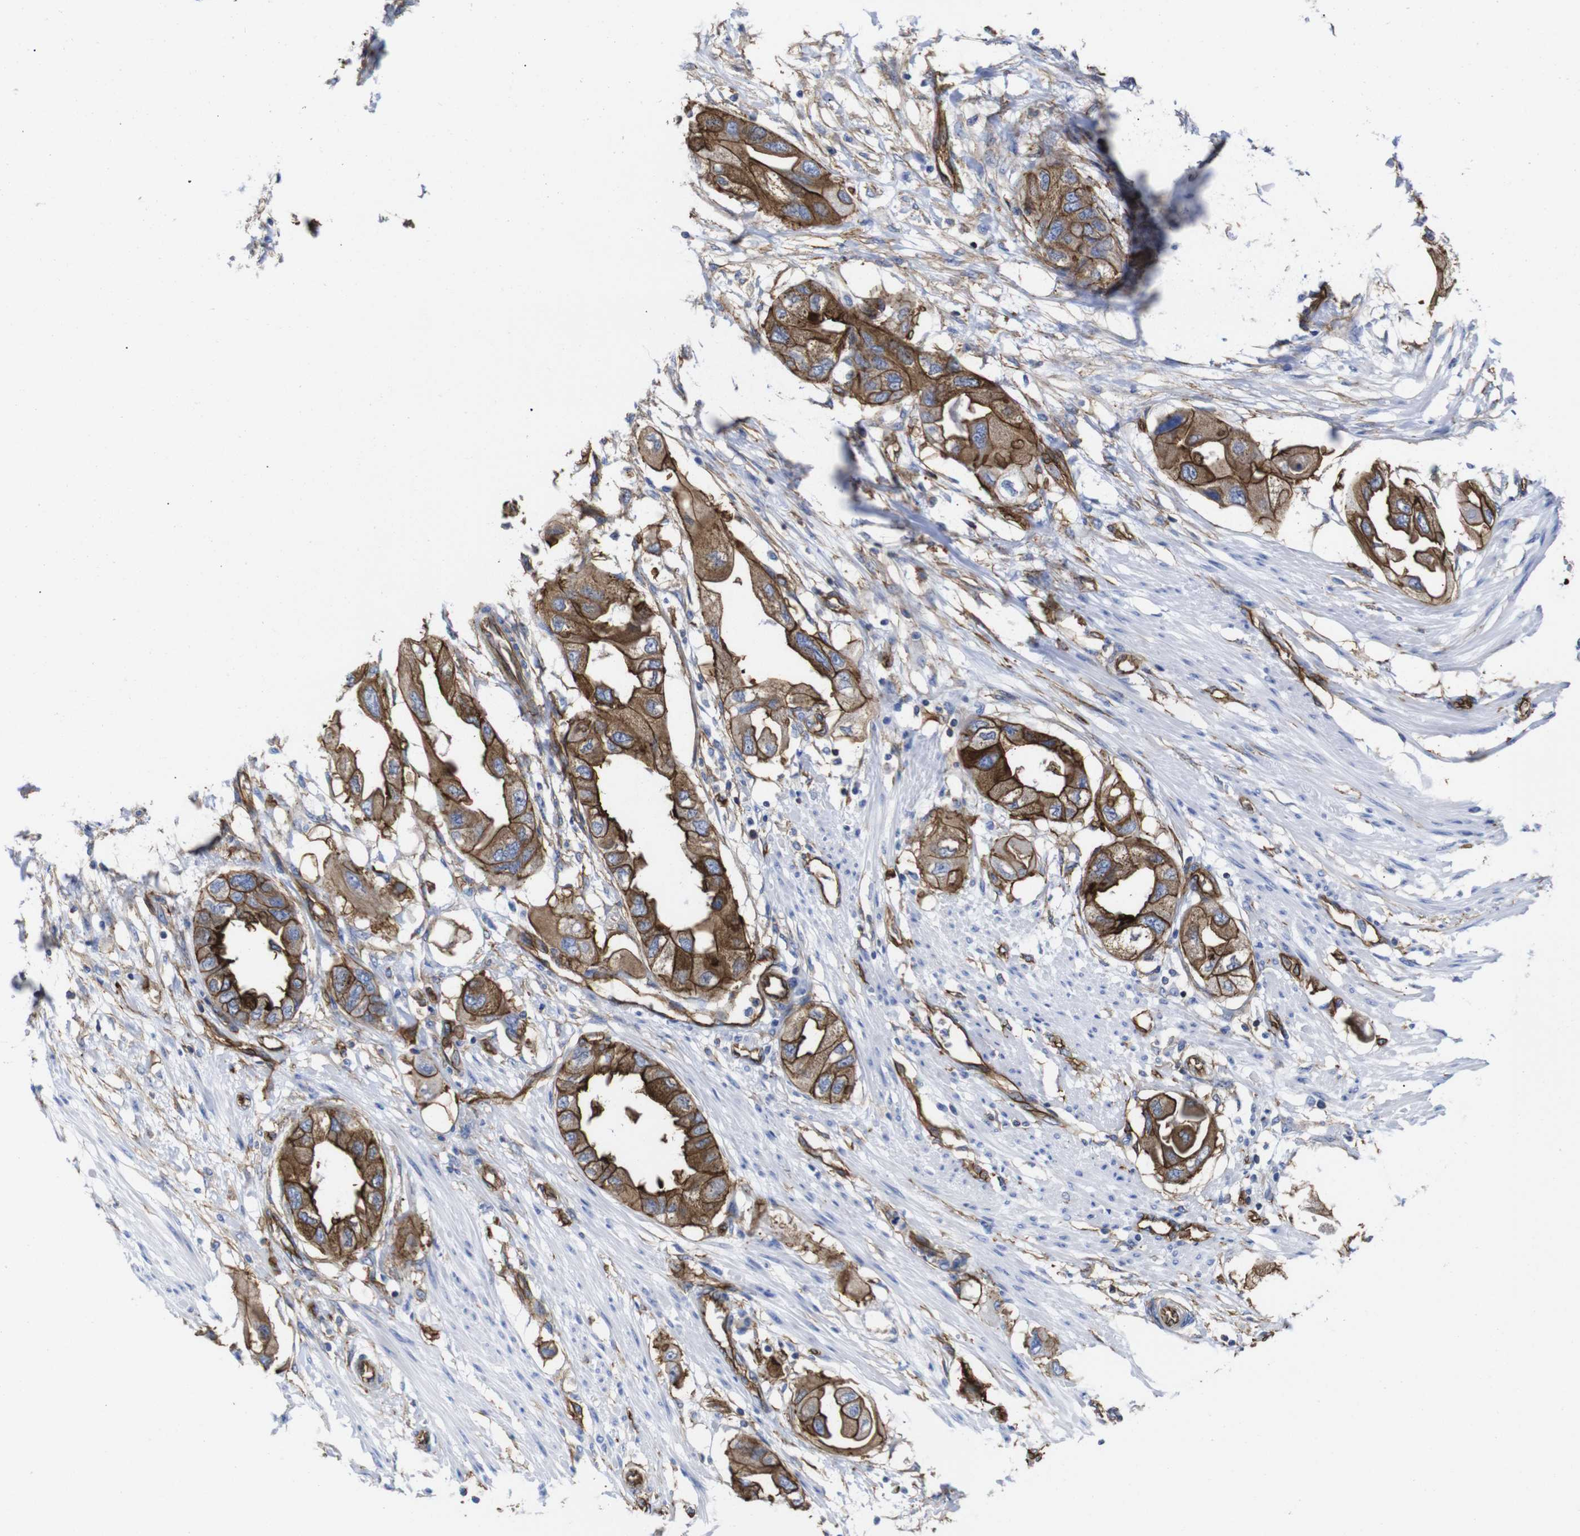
{"staining": {"intensity": "strong", "quantity": ">75%", "location": "cytoplasmic/membranous"}, "tissue": "endometrial cancer", "cell_type": "Tumor cells", "image_type": "cancer", "snomed": [{"axis": "morphology", "description": "Adenocarcinoma, NOS"}, {"axis": "topography", "description": "Endometrium"}], "caption": "DAB immunohistochemical staining of endometrial cancer shows strong cytoplasmic/membranous protein expression in about >75% of tumor cells.", "gene": "SPTBN1", "patient": {"sex": "female", "age": 67}}